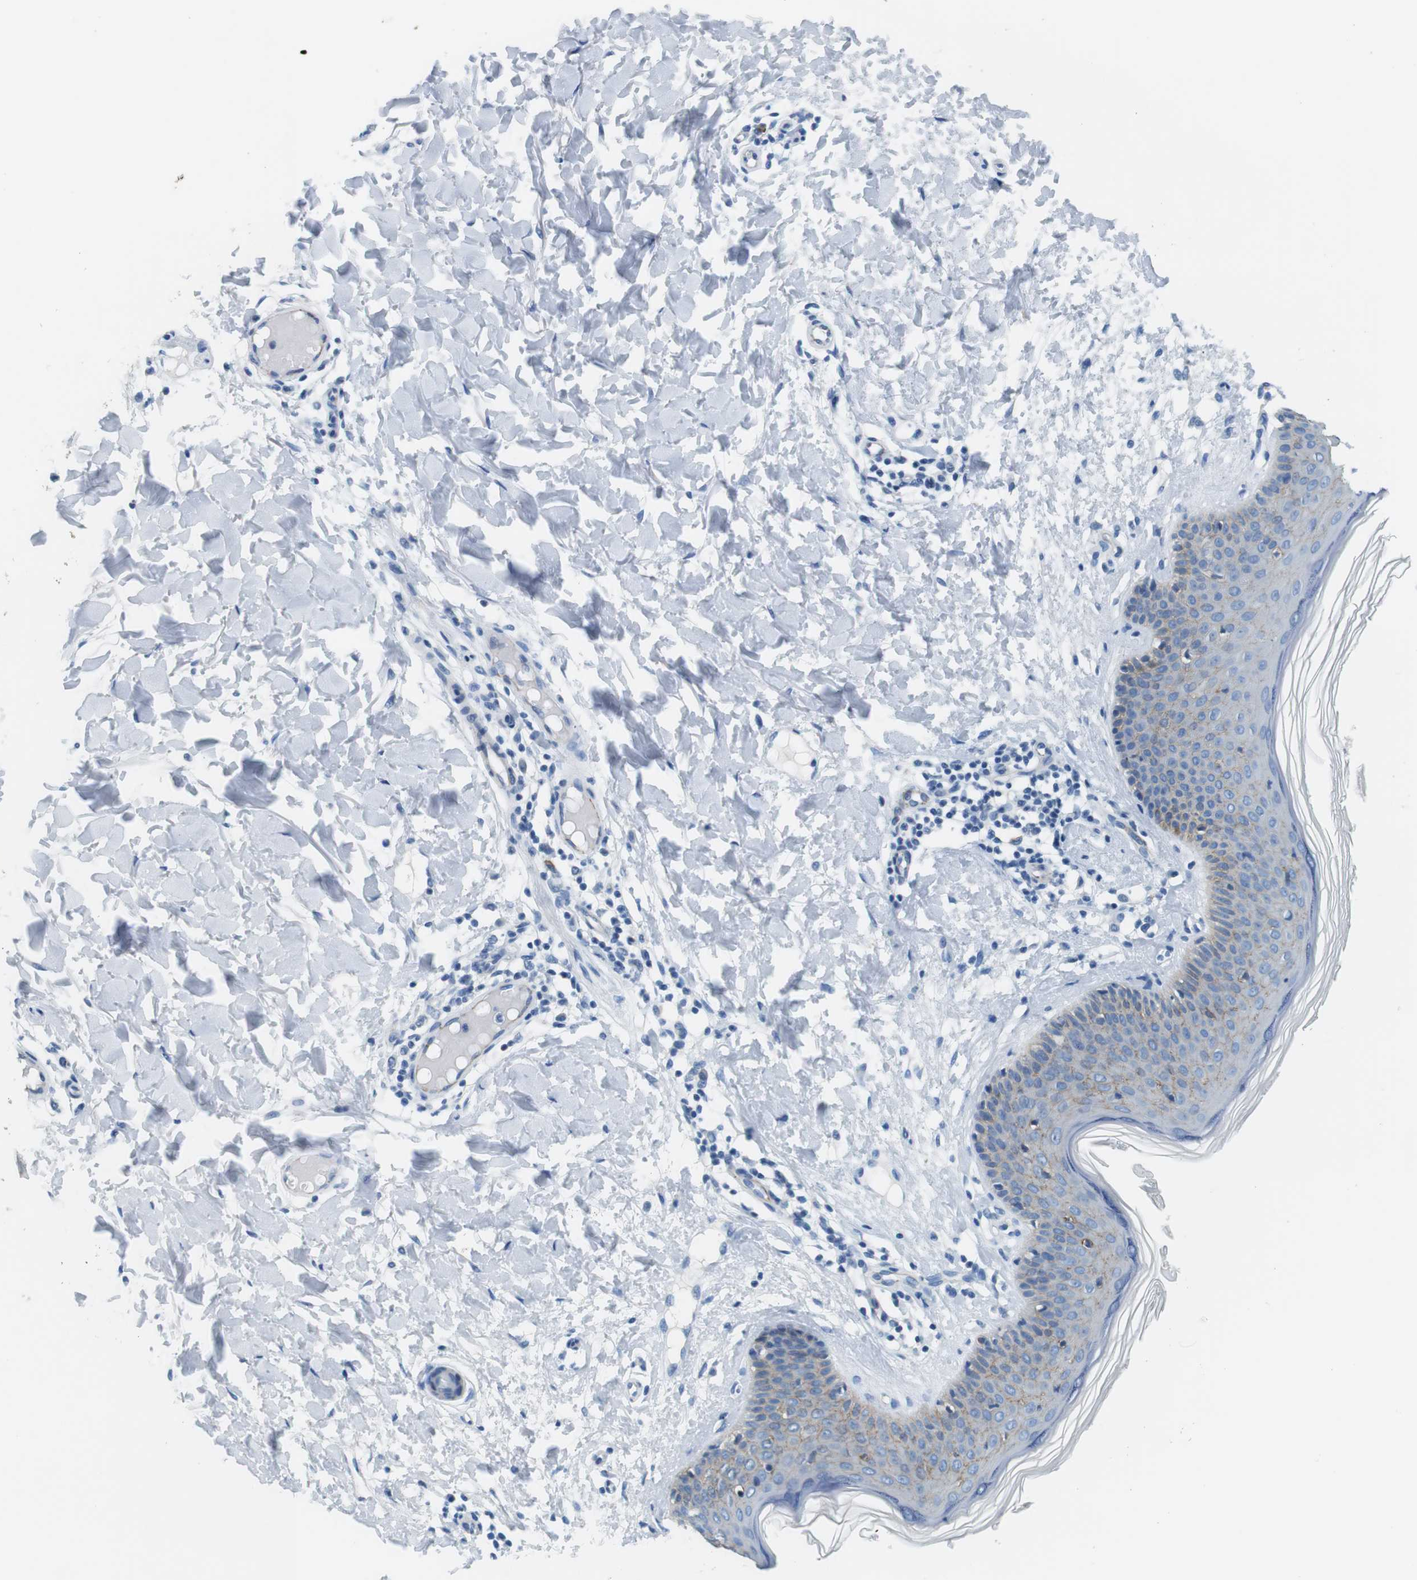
{"staining": {"intensity": "negative", "quantity": "none", "location": "none"}, "tissue": "skin", "cell_type": "Fibroblasts", "image_type": "normal", "snomed": [{"axis": "morphology", "description": "Normal tissue, NOS"}, {"axis": "topography", "description": "Skin"}], "caption": "Immunohistochemistry histopathology image of benign skin: human skin stained with DAB (3,3'-diaminobenzidine) demonstrates no significant protein staining in fibroblasts.", "gene": "SLC6A6", "patient": {"sex": "female", "age": 56}}